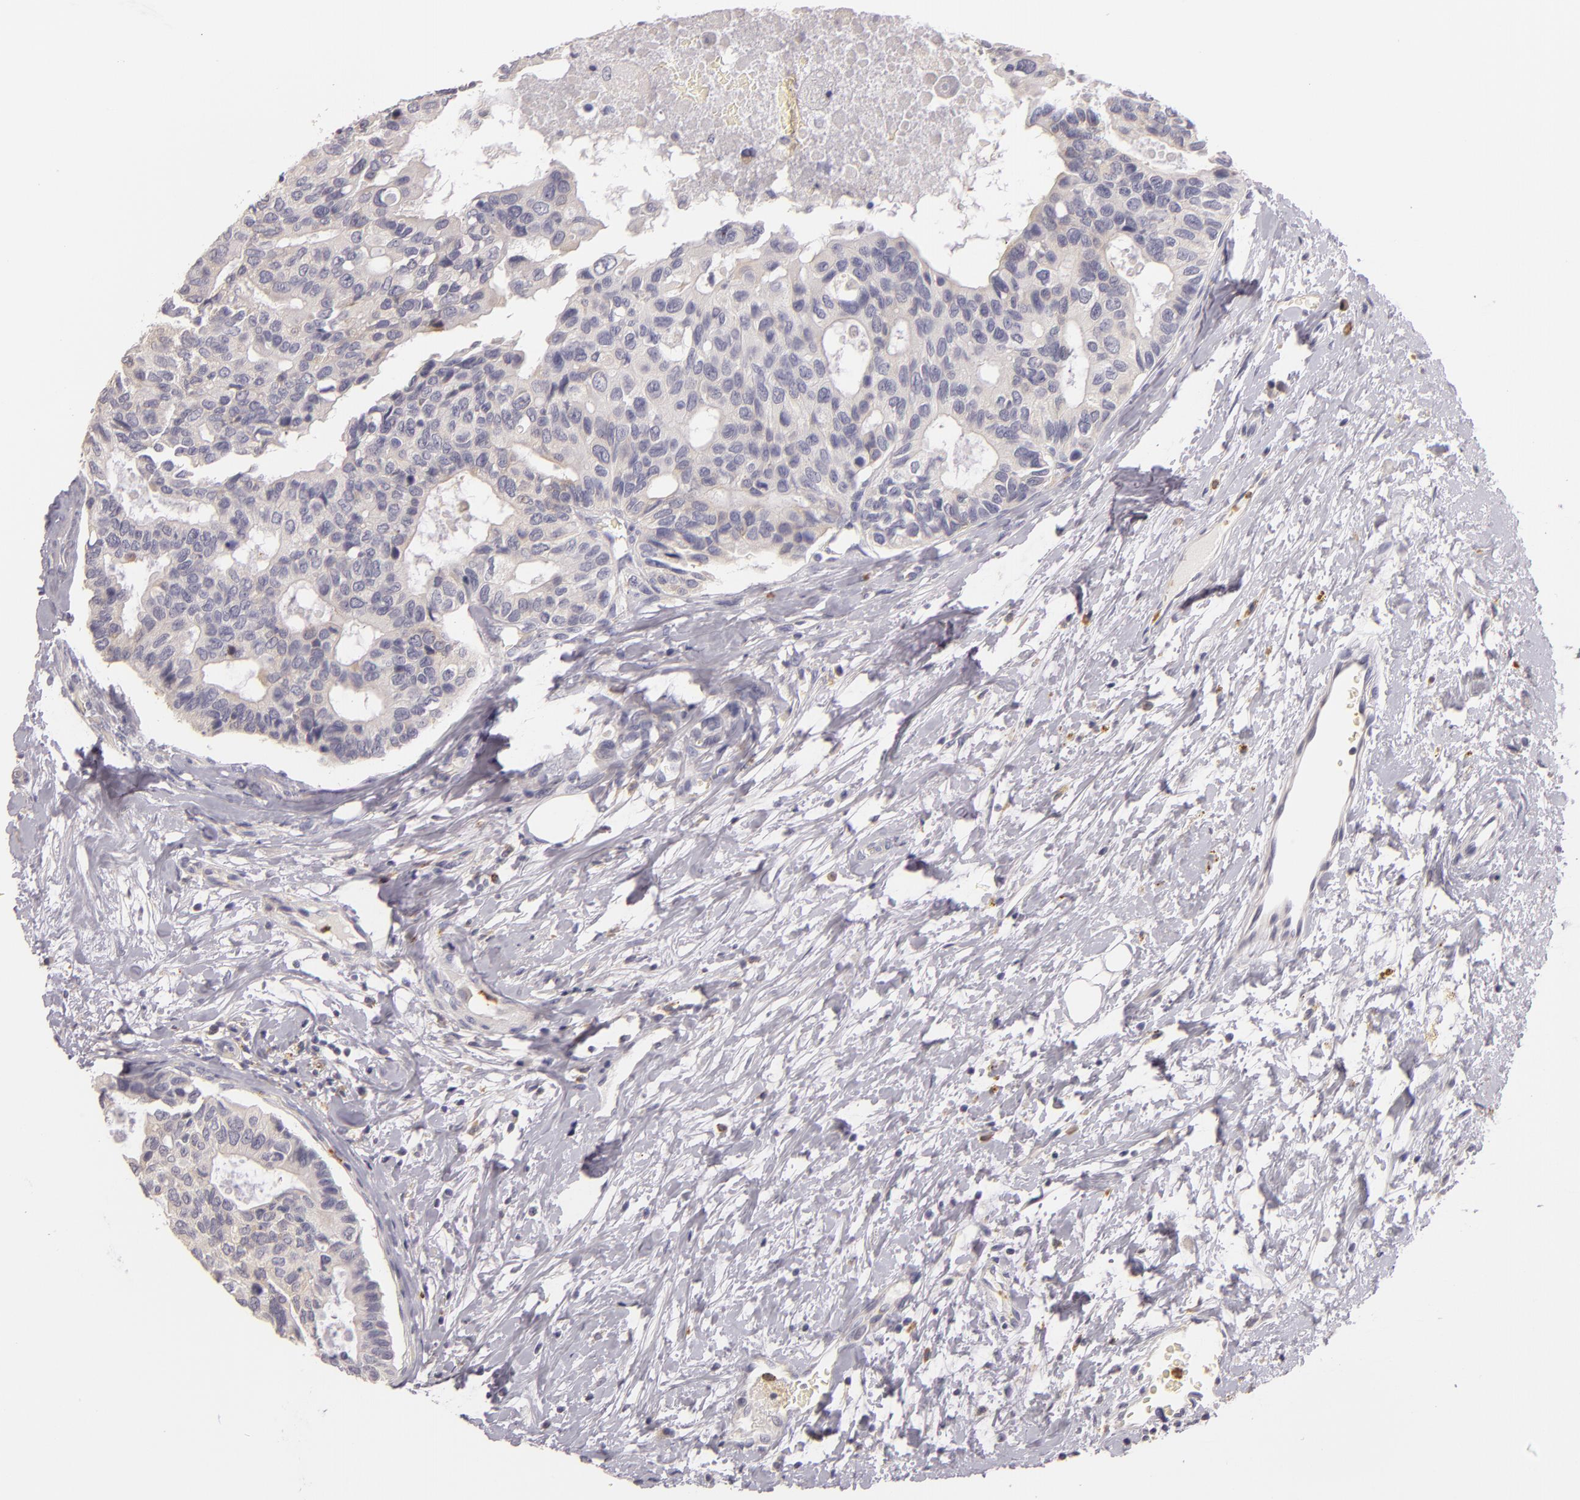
{"staining": {"intensity": "moderate", "quantity": "<25%", "location": "cytoplasmic/membranous"}, "tissue": "breast cancer", "cell_type": "Tumor cells", "image_type": "cancer", "snomed": [{"axis": "morphology", "description": "Duct carcinoma"}, {"axis": "topography", "description": "Breast"}], "caption": "A photomicrograph of breast cancer stained for a protein exhibits moderate cytoplasmic/membranous brown staining in tumor cells.", "gene": "TLR8", "patient": {"sex": "female", "age": 69}}